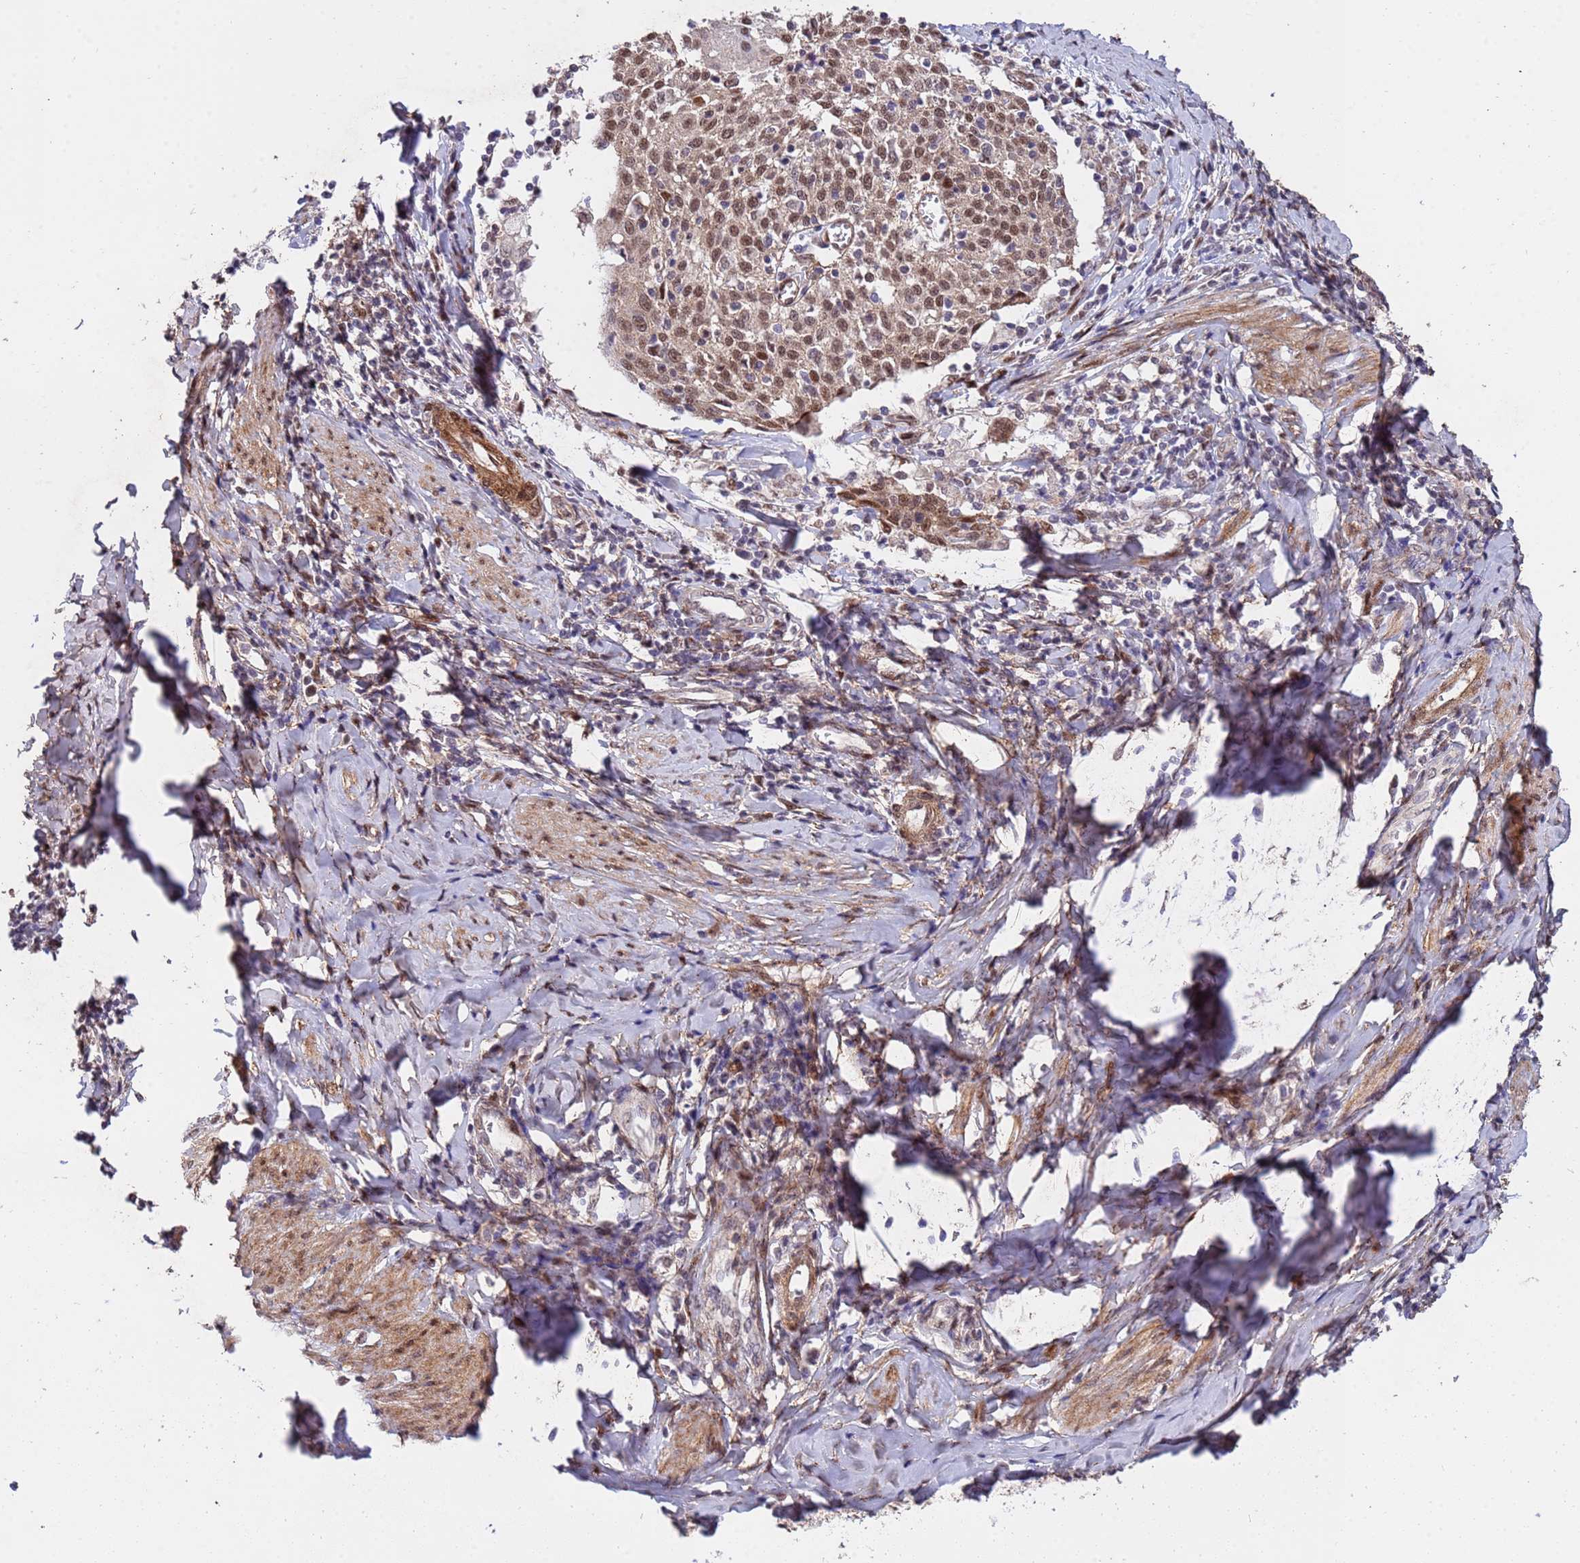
{"staining": {"intensity": "moderate", "quantity": ">75%", "location": "nuclear"}, "tissue": "cervical cancer", "cell_type": "Tumor cells", "image_type": "cancer", "snomed": [{"axis": "morphology", "description": "Squamous cell carcinoma, NOS"}, {"axis": "topography", "description": "Cervix"}], "caption": "Immunohistochemistry (IHC) of human cervical cancer demonstrates medium levels of moderate nuclear positivity in approximately >75% of tumor cells.", "gene": "TRIP6", "patient": {"sex": "female", "age": 52}}